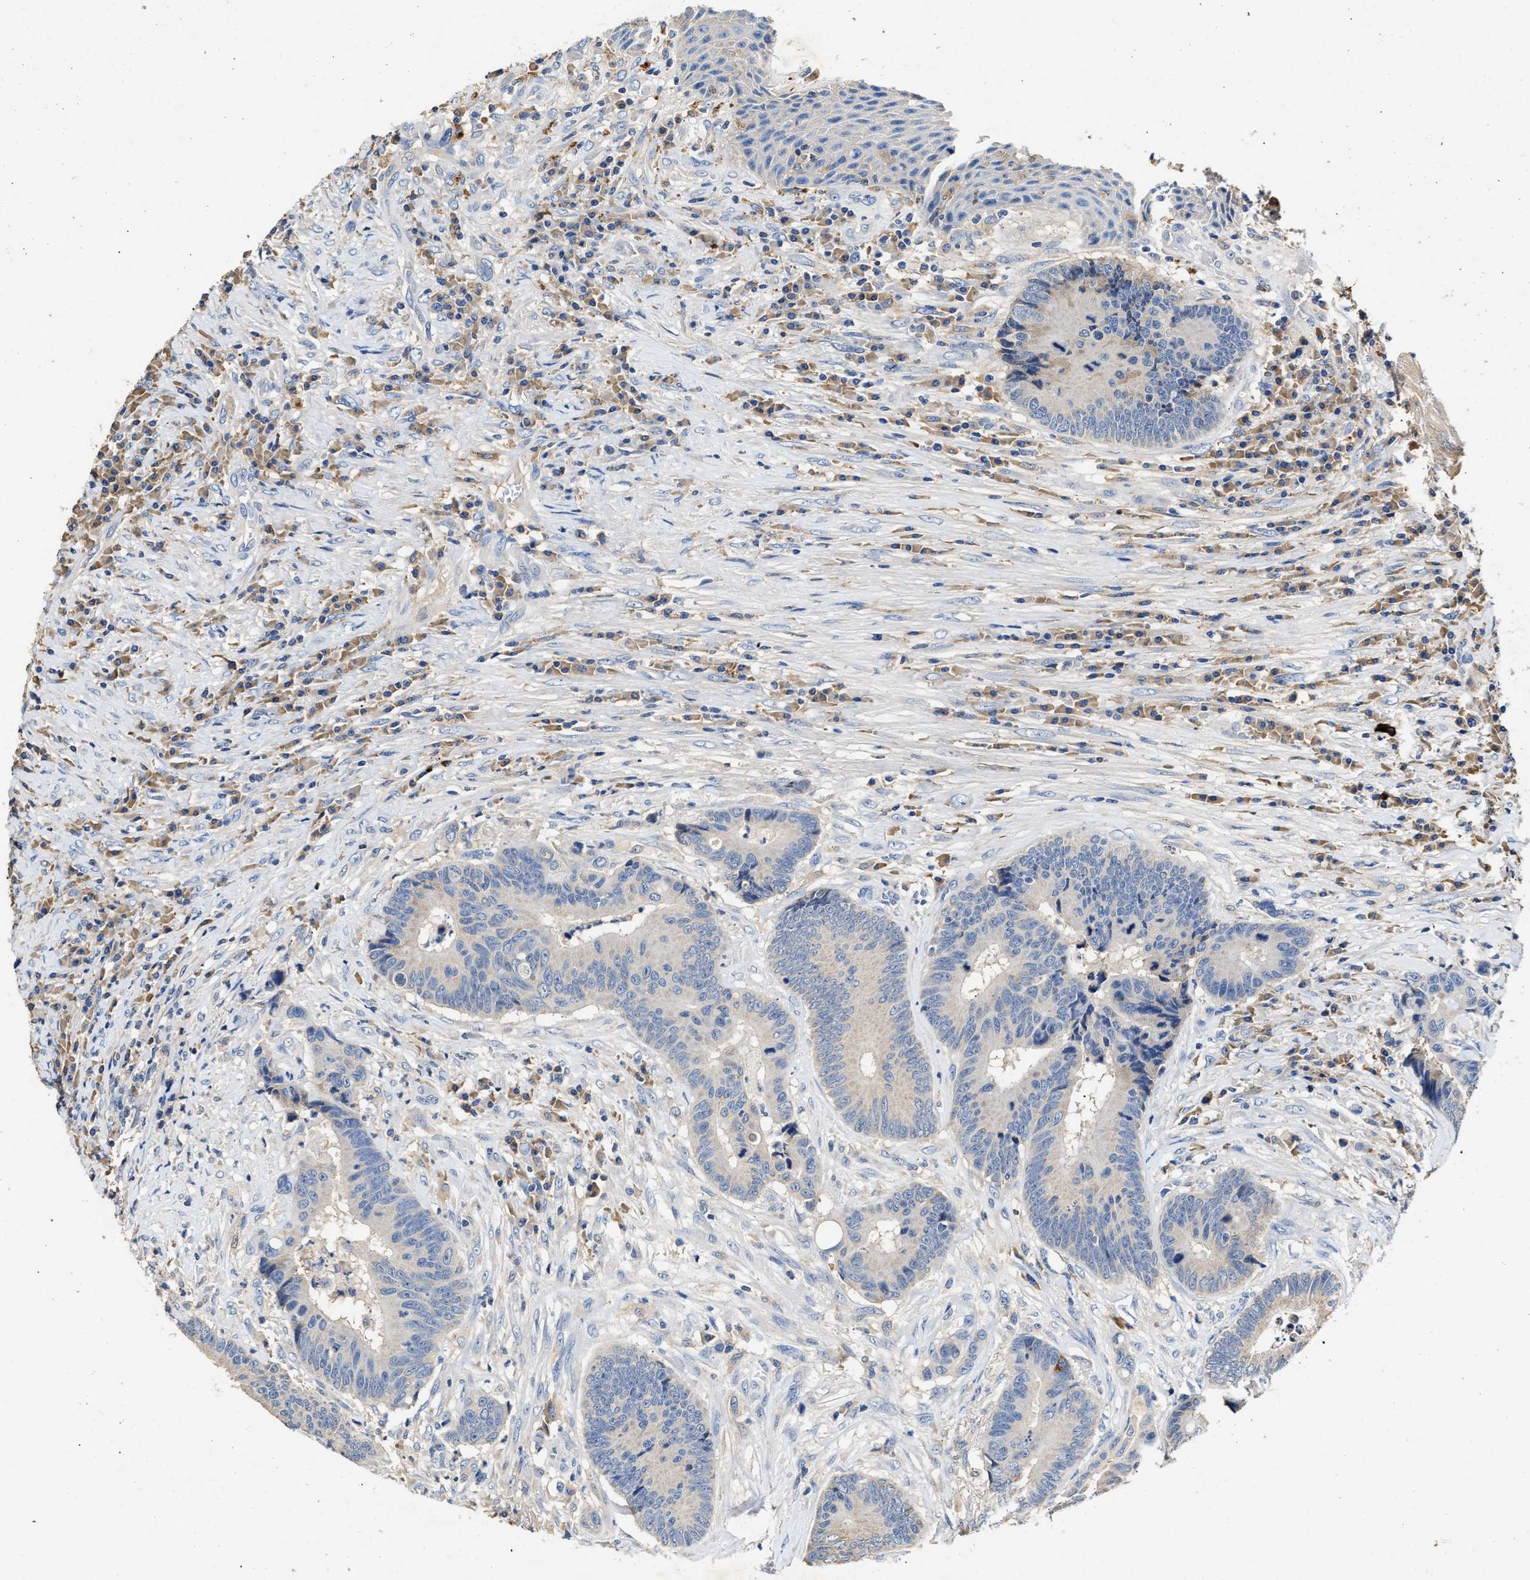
{"staining": {"intensity": "negative", "quantity": "none", "location": "none"}, "tissue": "colorectal cancer", "cell_type": "Tumor cells", "image_type": "cancer", "snomed": [{"axis": "morphology", "description": "Adenocarcinoma, NOS"}, {"axis": "topography", "description": "Rectum"}, {"axis": "topography", "description": "Anal"}], "caption": "The histopathology image displays no significant staining in tumor cells of colorectal cancer (adenocarcinoma).", "gene": "SLCO2B1", "patient": {"sex": "female", "age": 89}}